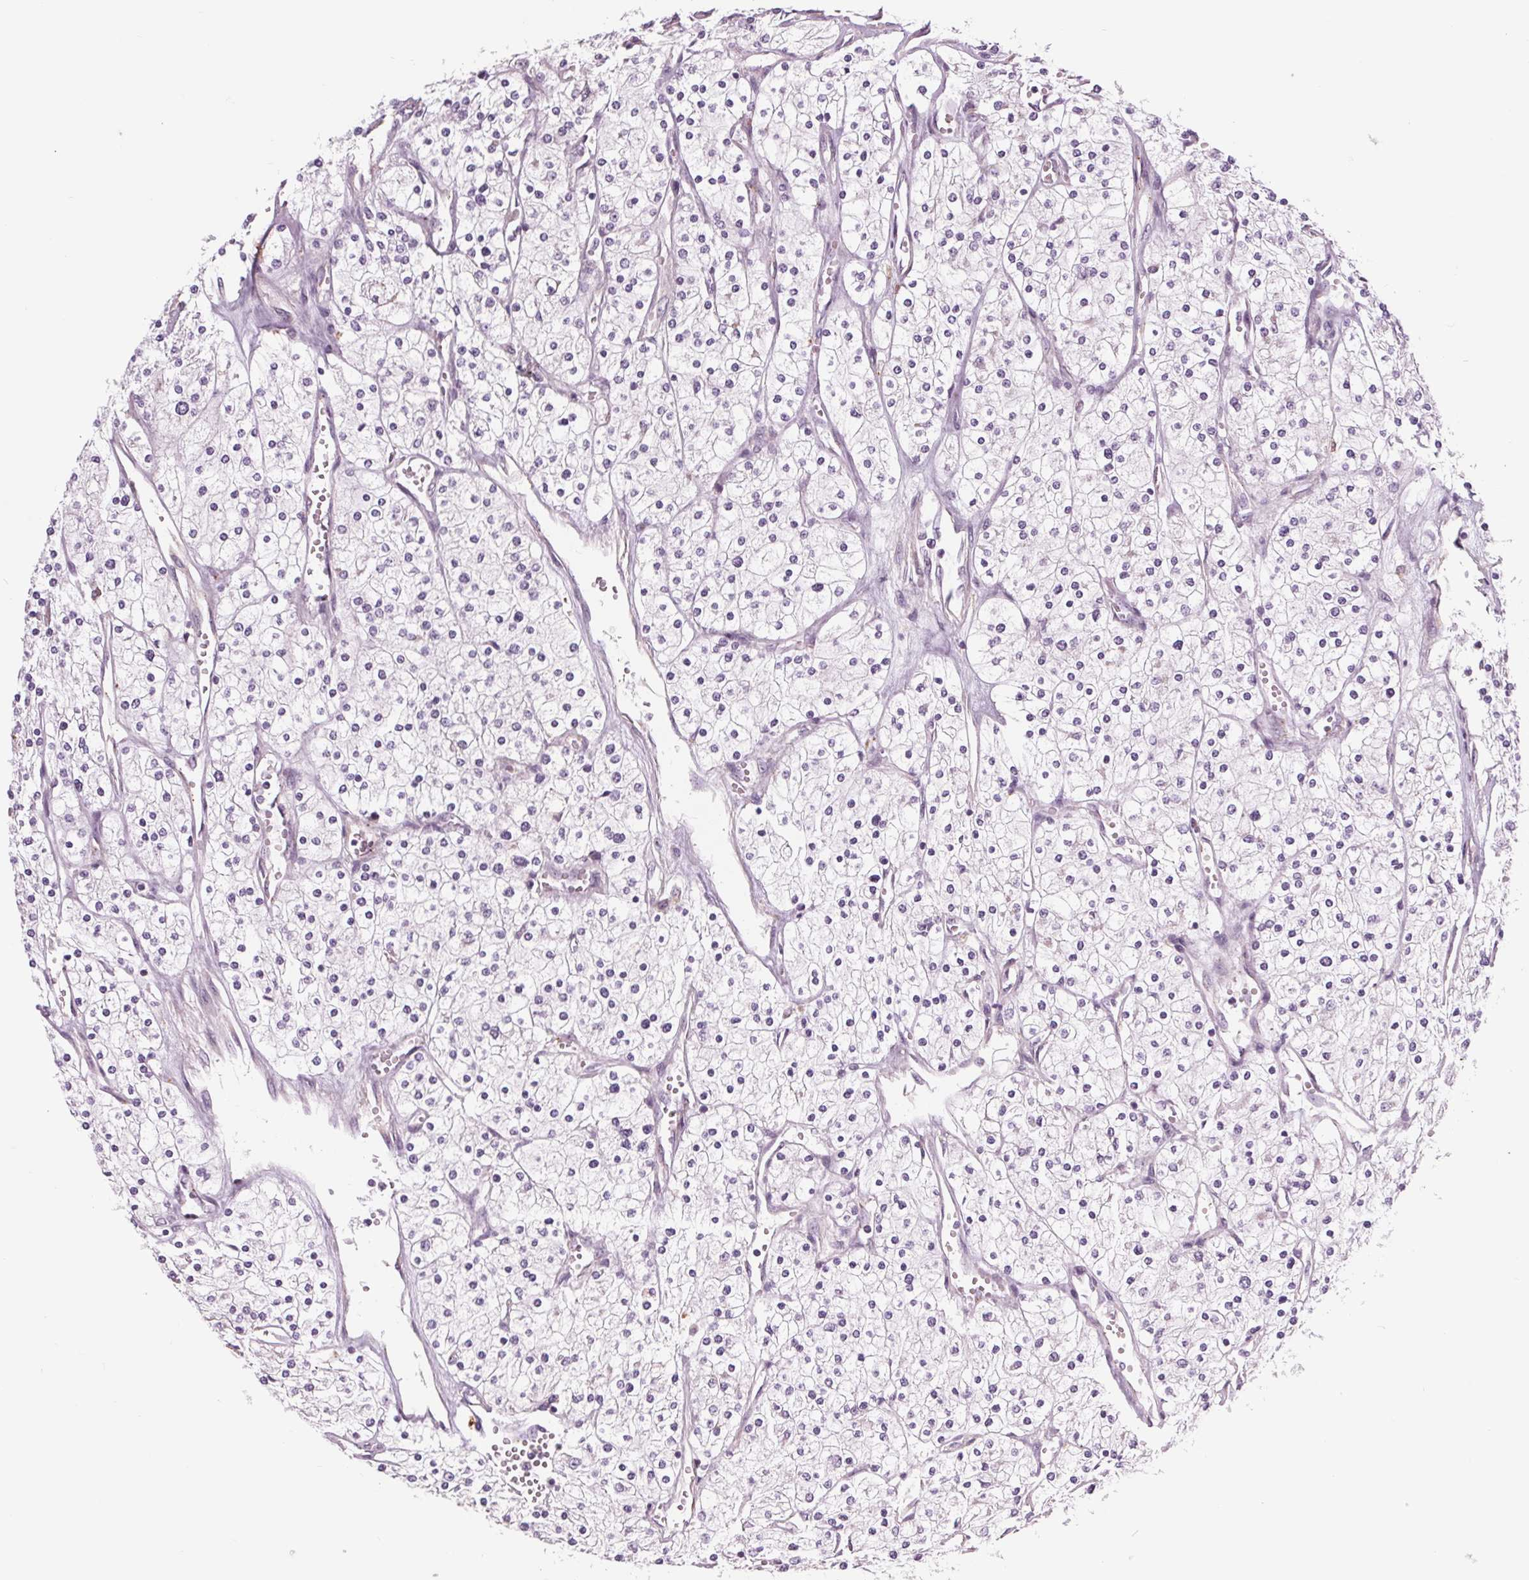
{"staining": {"intensity": "negative", "quantity": "none", "location": "none"}, "tissue": "renal cancer", "cell_type": "Tumor cells", "image_type": "cancer", "snomed": [{"axis": "morphology", "description": "Adenocarcinoma, NOS"}, {"axis": "topography", "description": "Kidney"}], "caption": "DAB immunohistochemical staining of human renal cancer (adenocarcinoma) shows no significant positivity in tumor cells.", "gene": "SAMD5", "patient": {"sex": "male", "age": 80}}